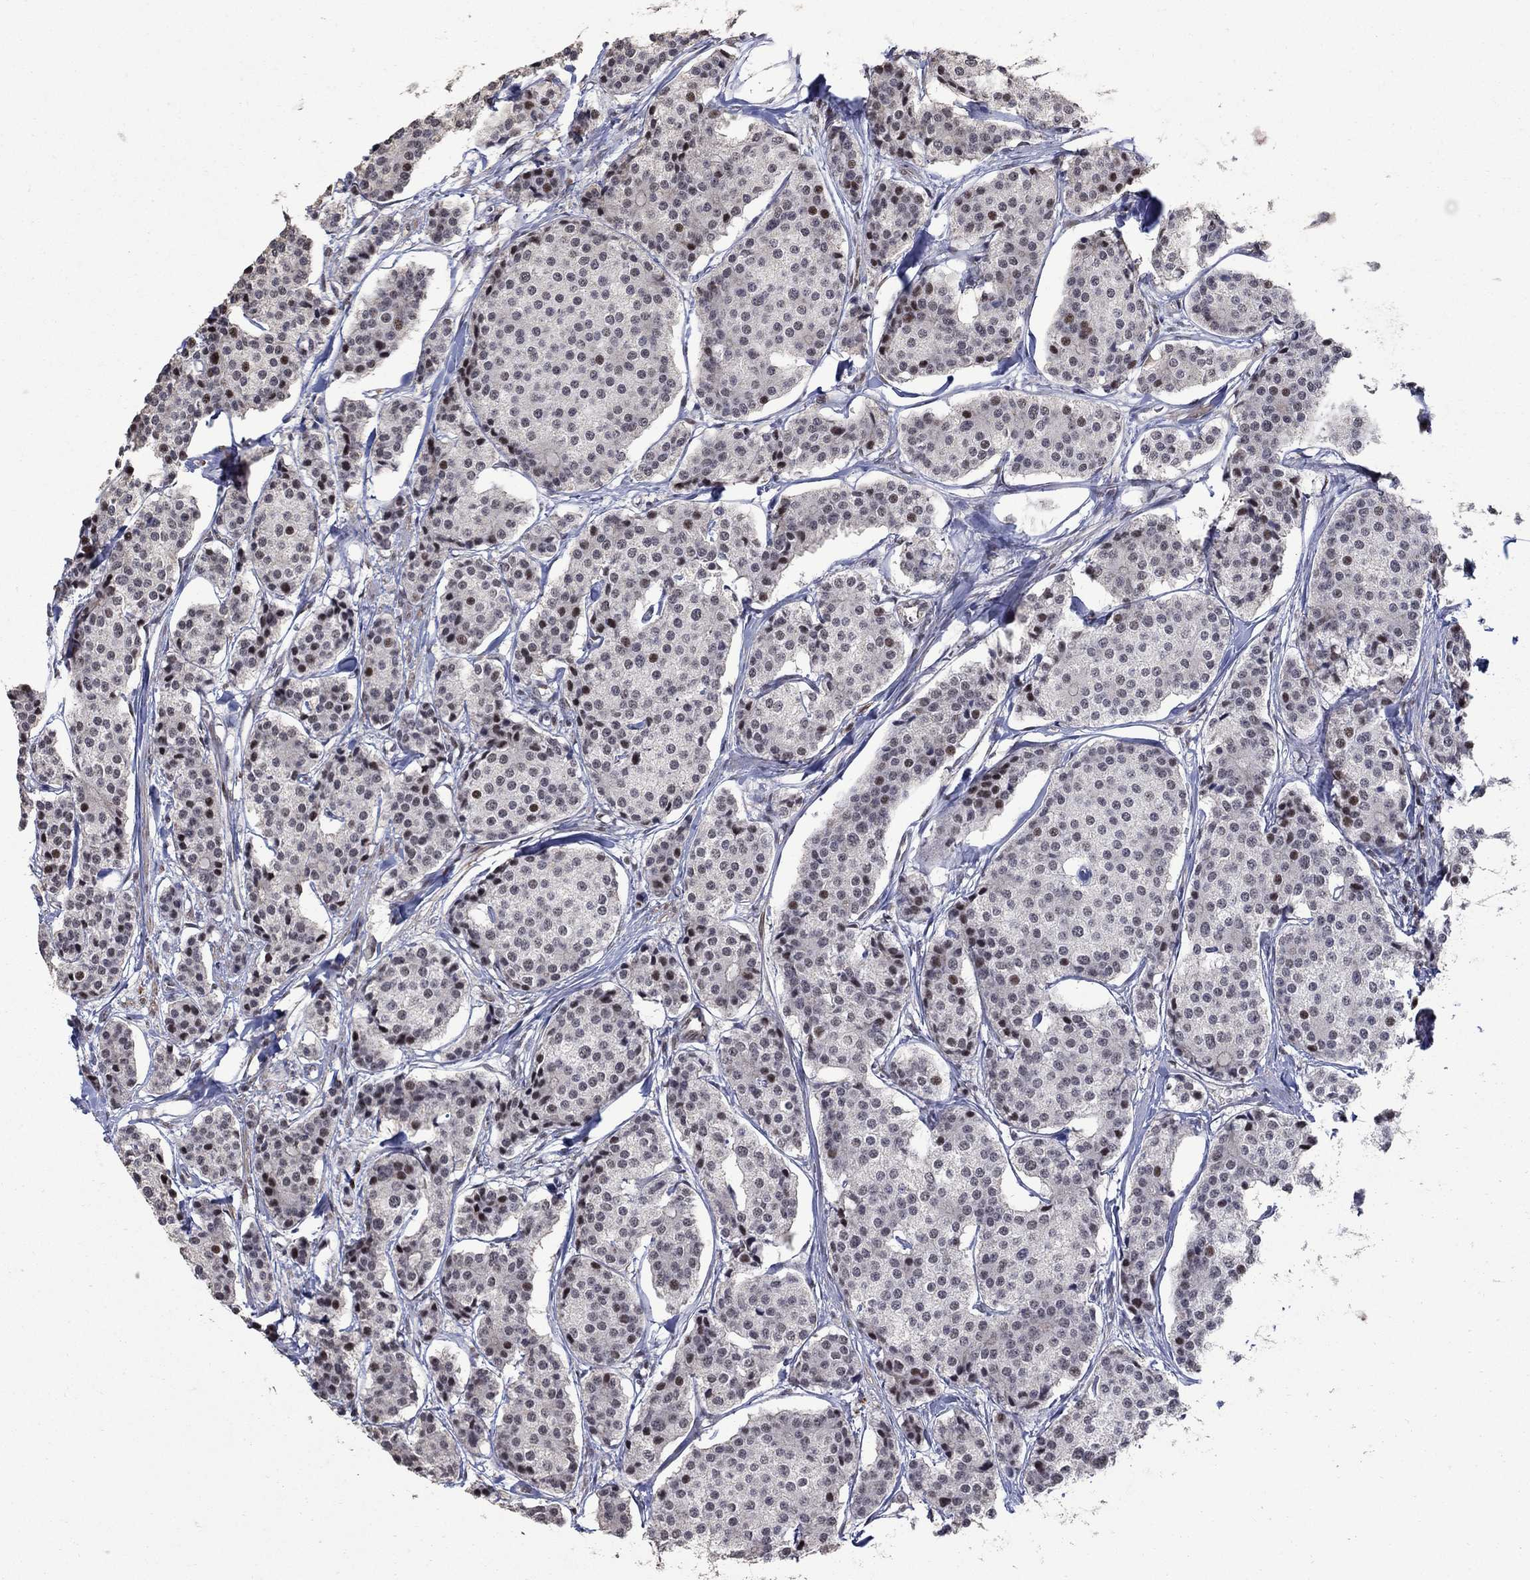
{"staining": {"intensity": "weak", "quantity": ">75%", "location": "nuclear"}, "tissue": "carcinoid", "cell_type": "Tumor cells", "image_type": "cancer", "snomed": [{"axis": "morphology", "description": "Carcinoid, malignant, NOS"}, {"axis": "topography", "description": "Small intestine"}], "caption": "Approximately >75% of tumor cells in carcinoid (malignant) show weak nuclear protein expression as visualized by brown immunohistochemical staining.", "gene": "PNISR", "patient": {"sex": "female", "age": 65}}